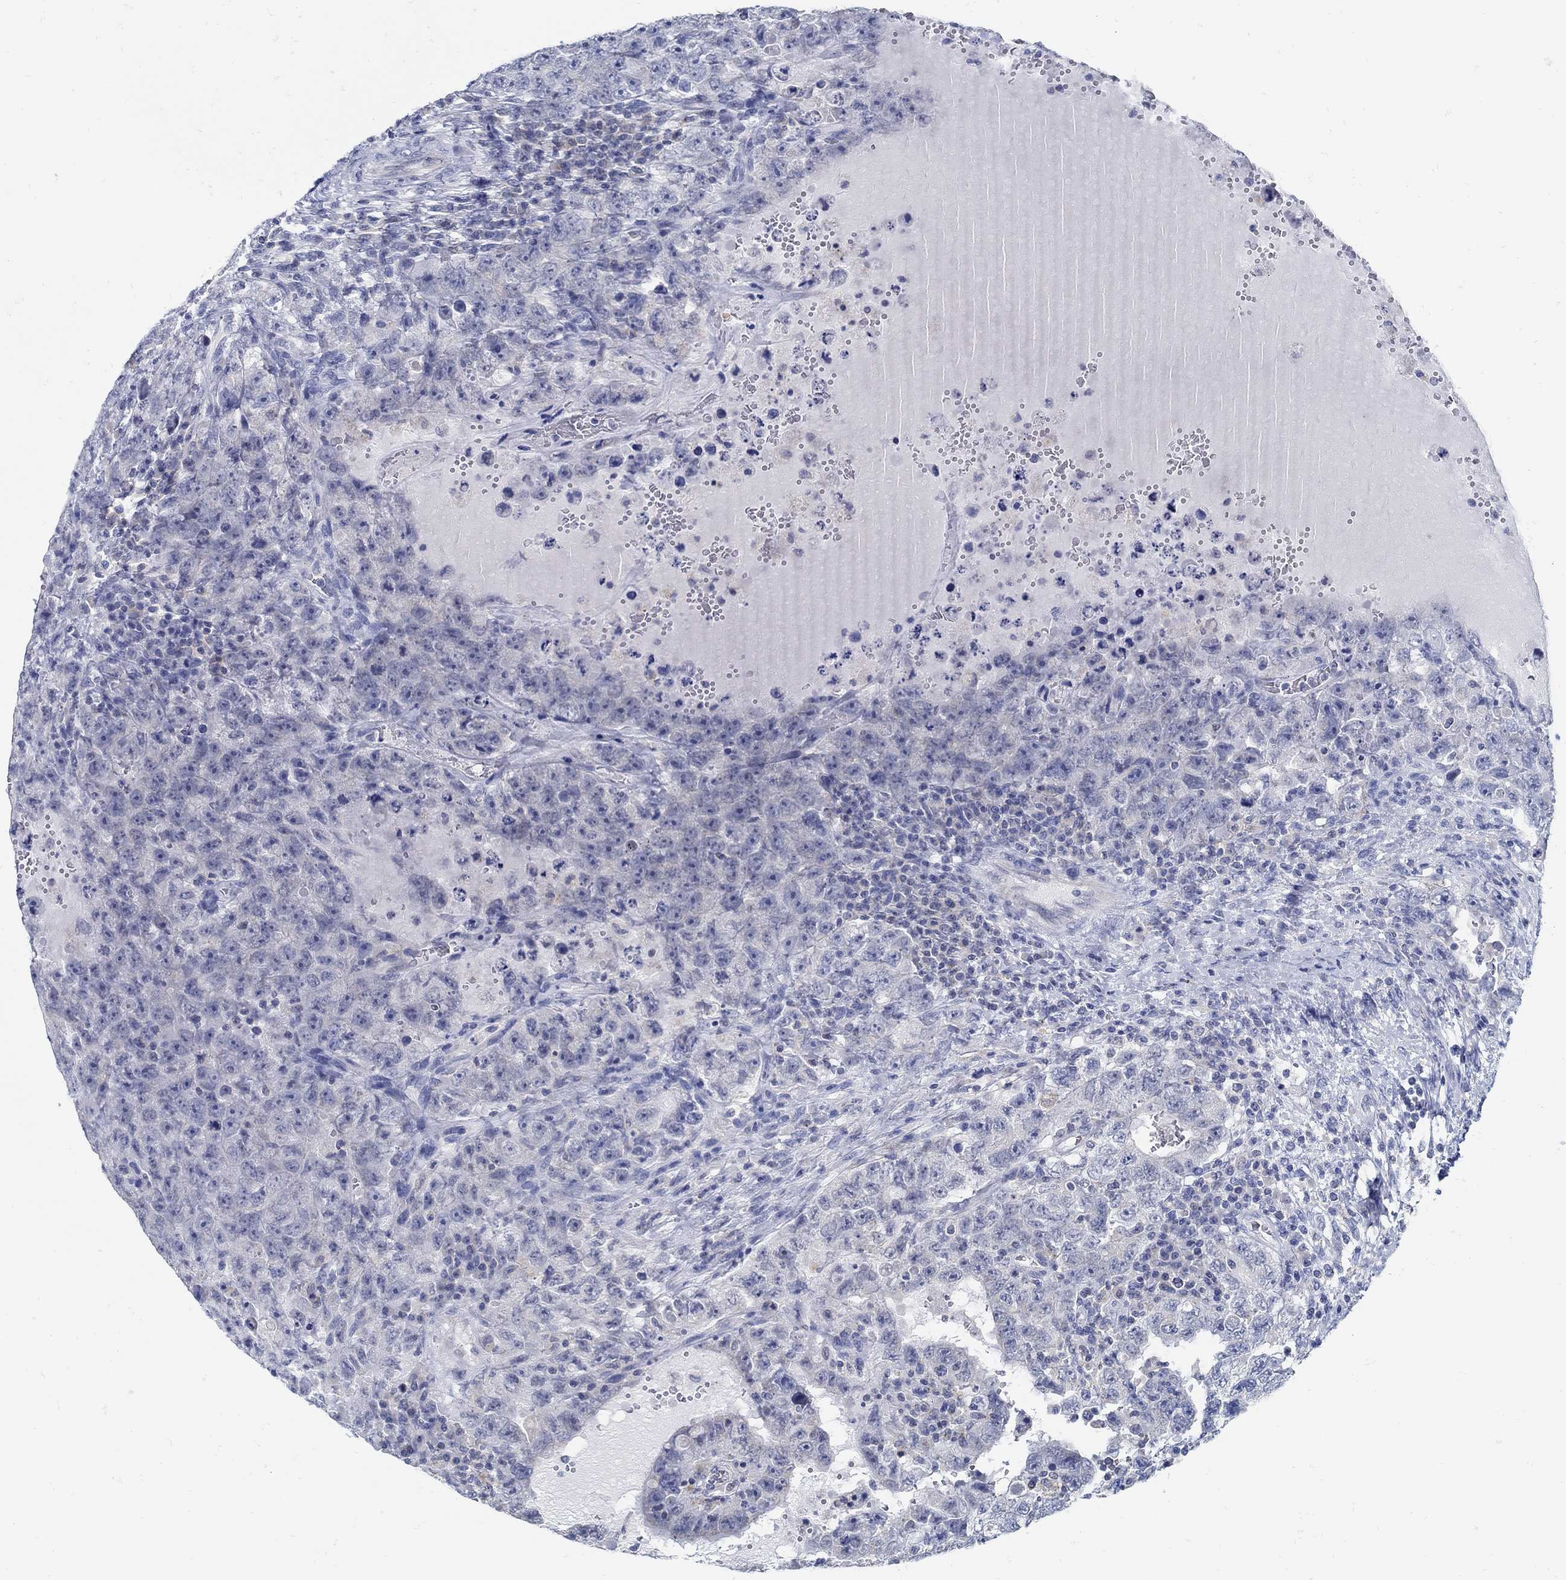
{"staining": {"intensity": "negative", "quantity": "none", "location": "none"}, "tissue": "testis cancer", "cell_type": "Tumor cells", "image_type": "cancer", "snomed": [{"axis": "morphology", "description": "Carcinoma, Embryonal, NOS"}, {"axis": "topography", "description": "Testis"}], "caption": "This photomicrograph is of testis cancer (embryonal carcinoma) stained with IHC to label a protein in brown with the nuclei are counter-stained blue. There is no staining in tumor cells. (Immunohistochemistry (ihc), brightfield microscopy, high magnification).", "gene": "ZFAND4", "patient": {"sex": "male", "age": 26}}